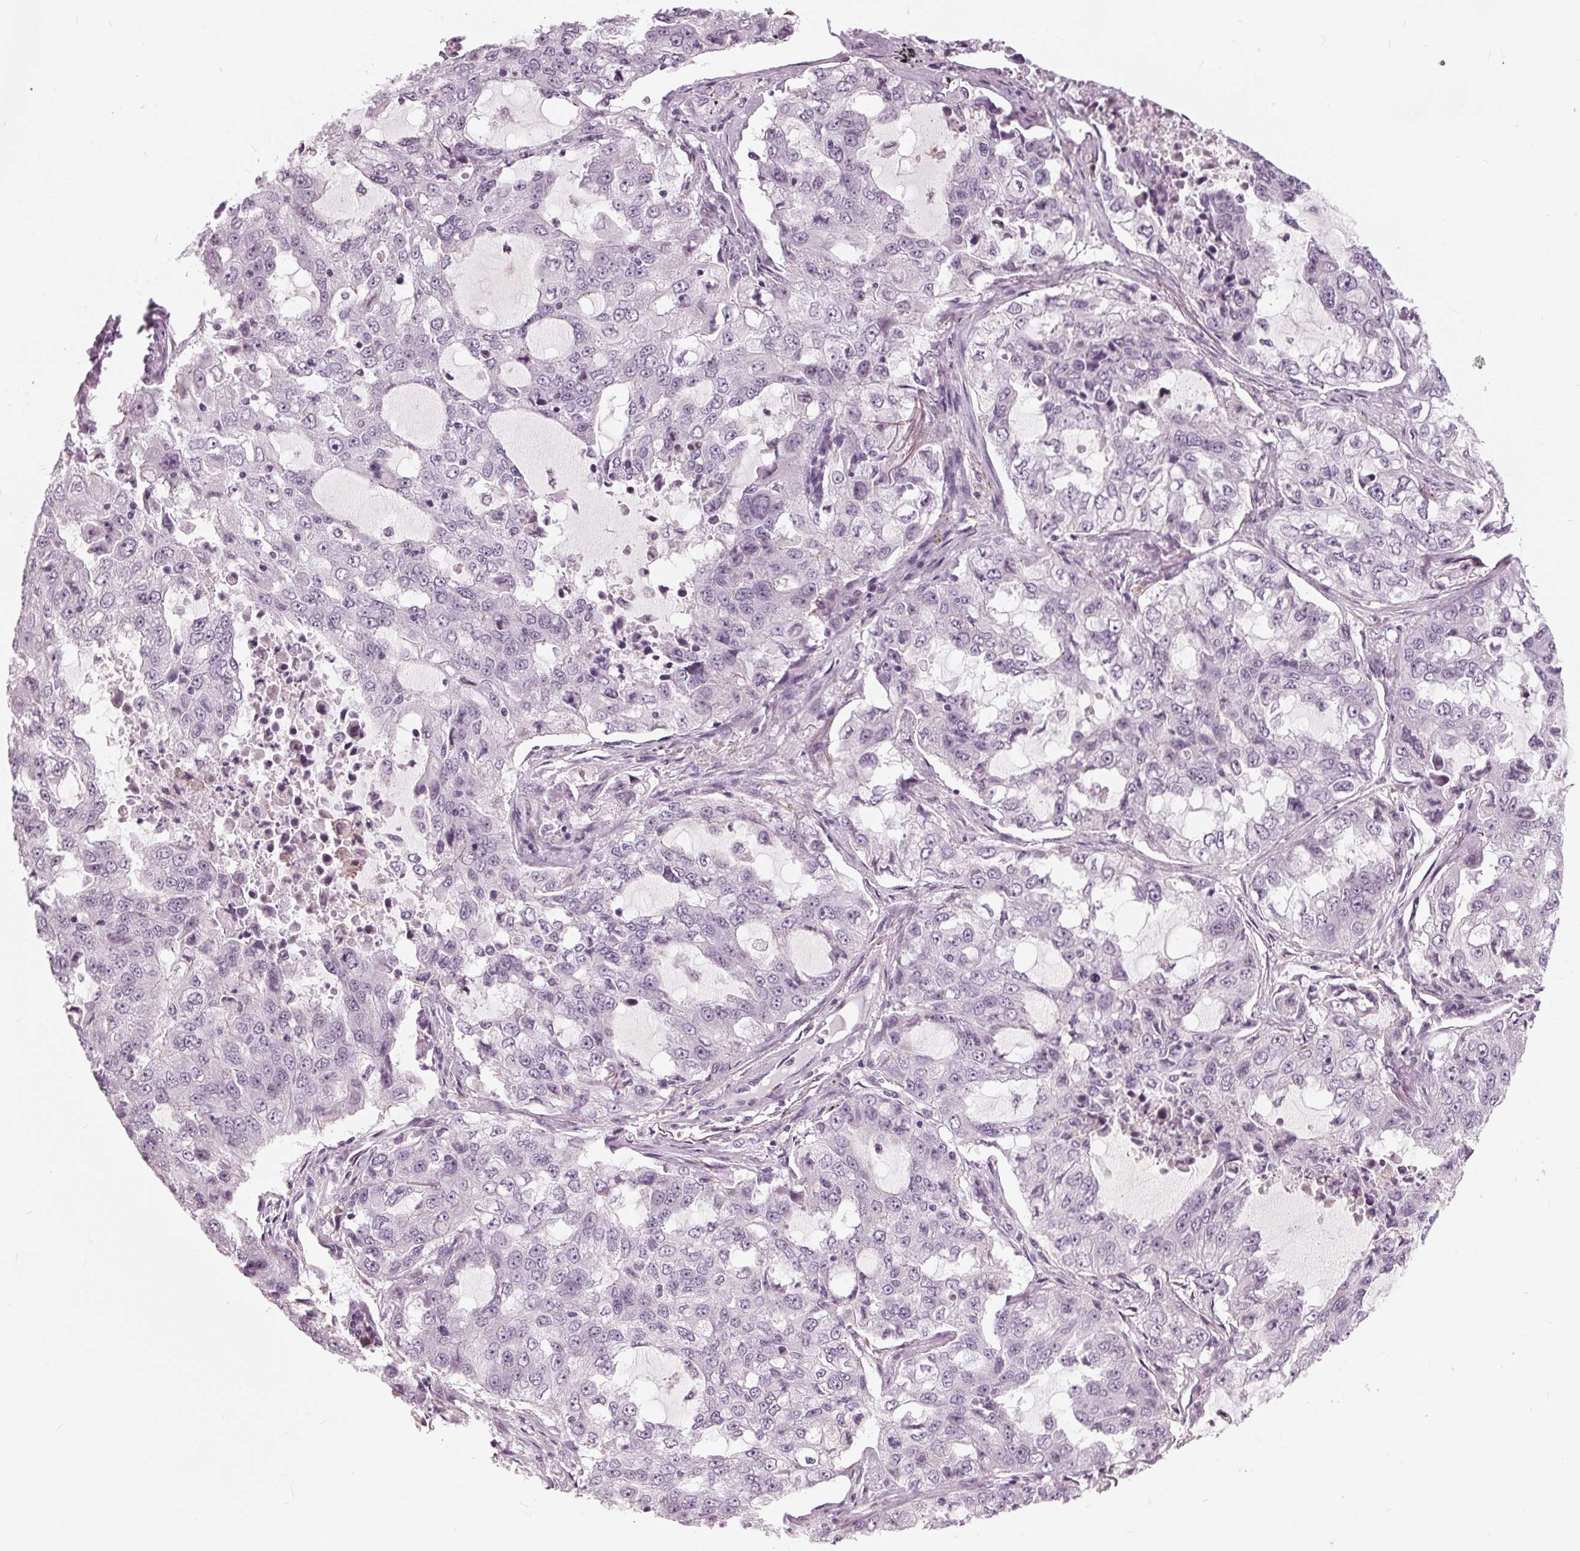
{"staining": {"intensity": "negative", "quantity": "none", "location": "none"}, "tissue": "lung cancer", "cell_type": "Tumor cells", "image_type": "cancer", "snomed": [{"axis": "morphology", "description": "Adenocarcinoma, NOS"}, {"axis": "topography", "description": "Lung"}], "caption": "This is an immunohistochemistry (IHC) image of human lung adenocarcinoma. There is no staining in tumor cells.", "gene": "SLC9A4", "patient": {"sex": "female", "age": 61}}